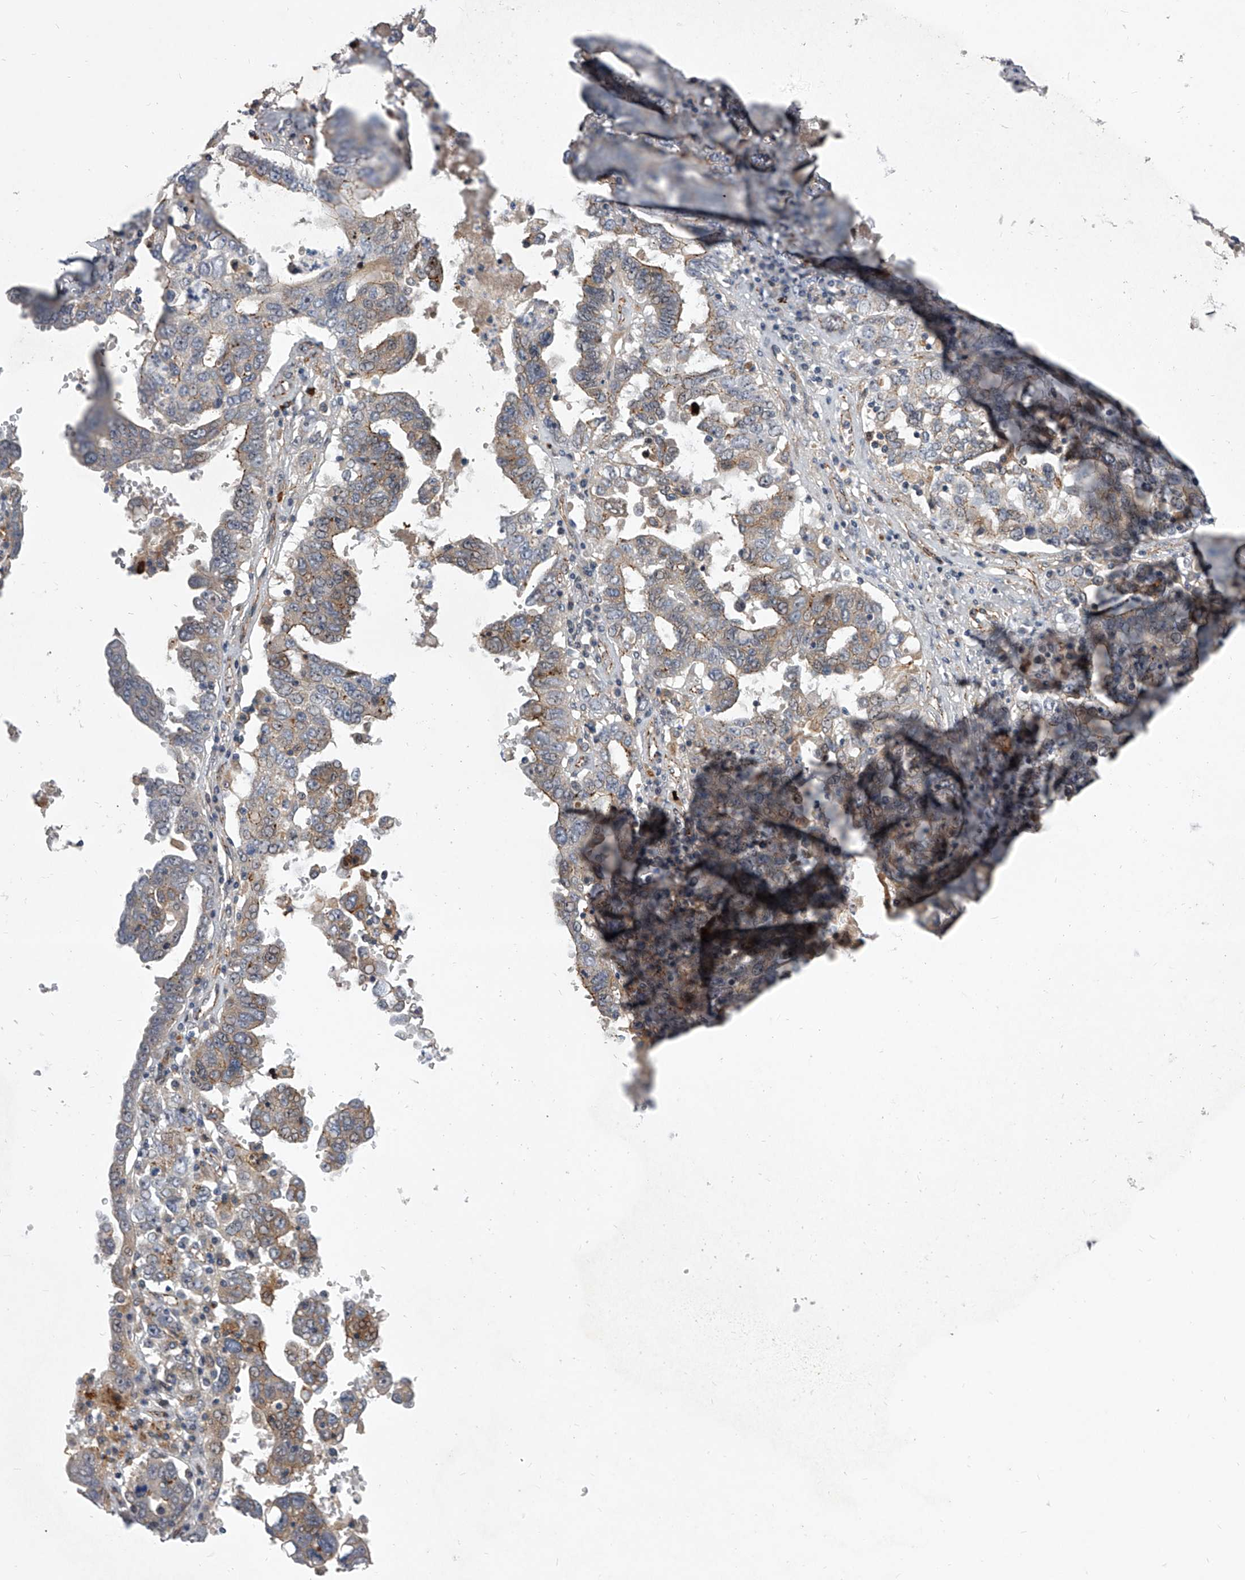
{"staining": {"intensity": "weak", "quantity": "<25%", "location": "cytoplasmic/membranous"}, "tissue": "ovarian cancer", "cell_type": "Tumor cells", "image_type": "cancer", "snomed": [{"axis": "morphology", "description": "Carcinoma, endometroid"}, {"axis": "topography", "description": "Ovary"}], "caption": "Tumor cells are negative for protein expression in human ovarian endometroid carcinoma. (DAB (3,3'-diaminobenzidine) IHC visualized using brightfield microscopy, high magnification).", "gene": "MINDY4", "patient": {"sex": "female", "age": 62}}